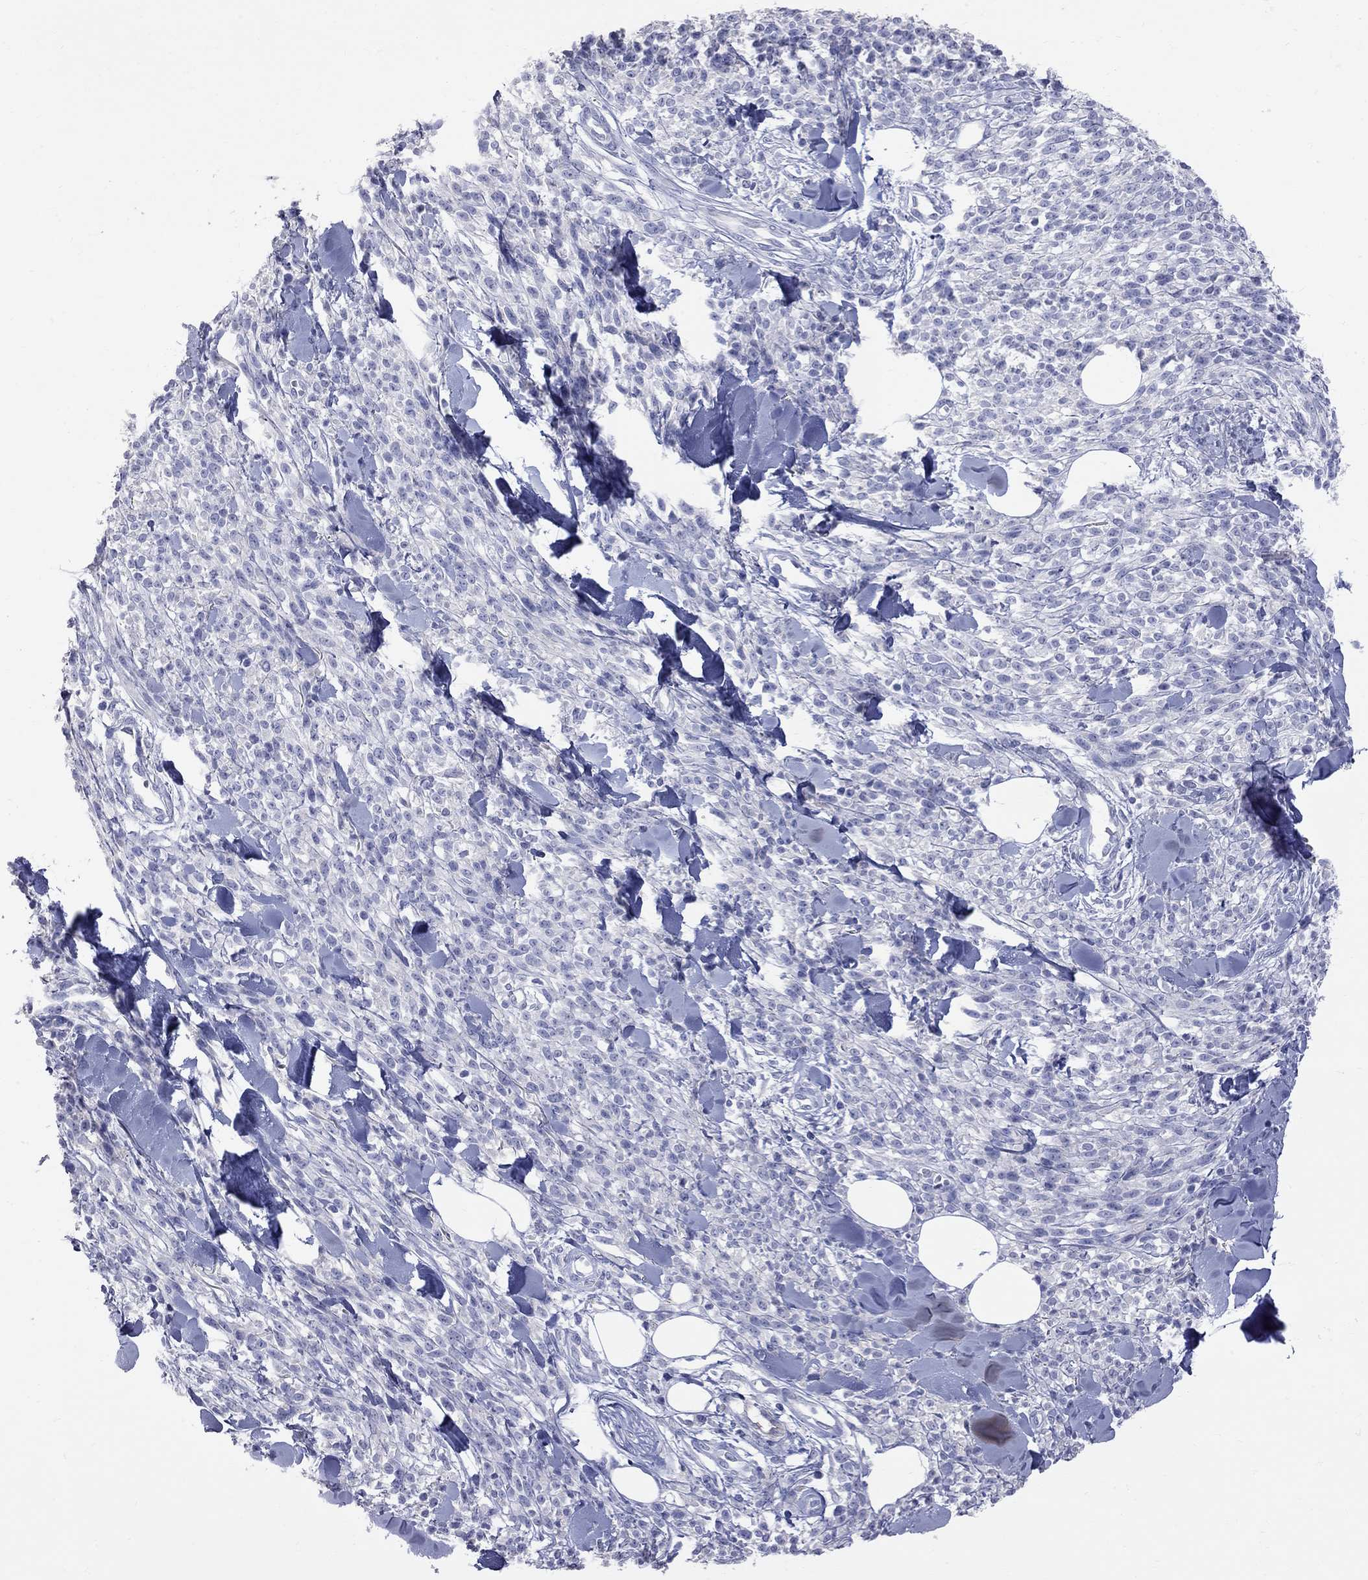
{"staining": {"intensity": "negative", "quantity": "none", "location": "none"}, "tissue": "melanoma", "cell_type": "Tumor cells", "image_type": "cancer", "snomed": [{"axis": "morphology", "description": "Malignant melanoma, NOS"}, {"axis": "topography", "description": "Skin"}, {"axis": "topography", "description": "Skin of trunk"}], "caption": "Histopathology image shows no protein expression in tumor cells of melanoma tissue.", "gene": "KCND2", "patient": {"sex": "male", "age": 74}}